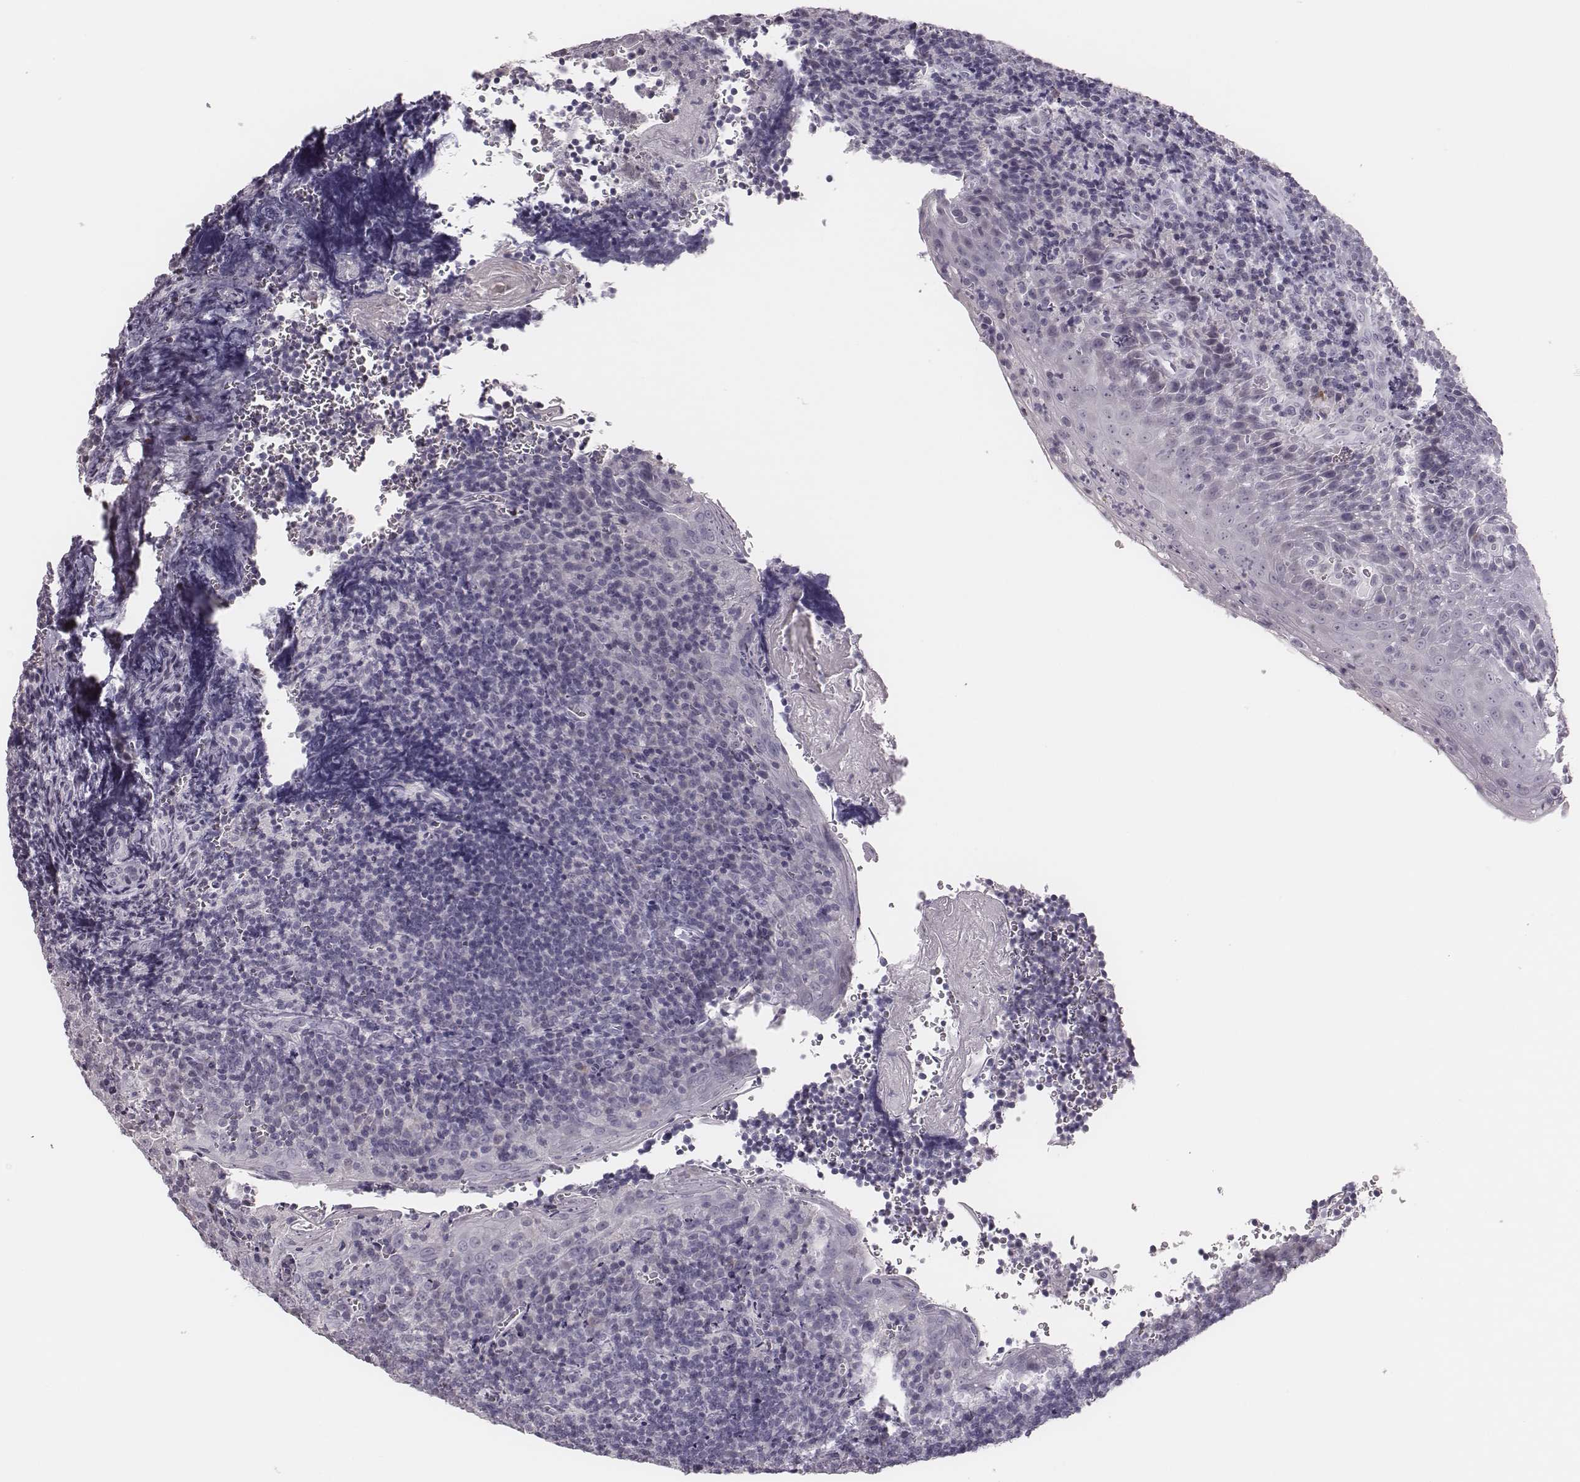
{"staining": {"intensity": "negative", "quantity": "none", "location": "none"}, "tissue": "tonsil", "cell_type": "Germinal center cells", "image_type": "normal", "snomed": [{"axis": "morphology", "description": "Normal tissue, NOS"}, {"axis": "morphology", "description": "Inflammation, NOS"}, {"axis": "topography", "description": "Tonsil"}], "caption": "Immunohistochemistry photomicrograph of normal human tonsil stained for a protein (brown), which displays no positivity in germinal center cells.", "gene": "ADGRF4", "patient": {"sex": "female", "age": 31}}